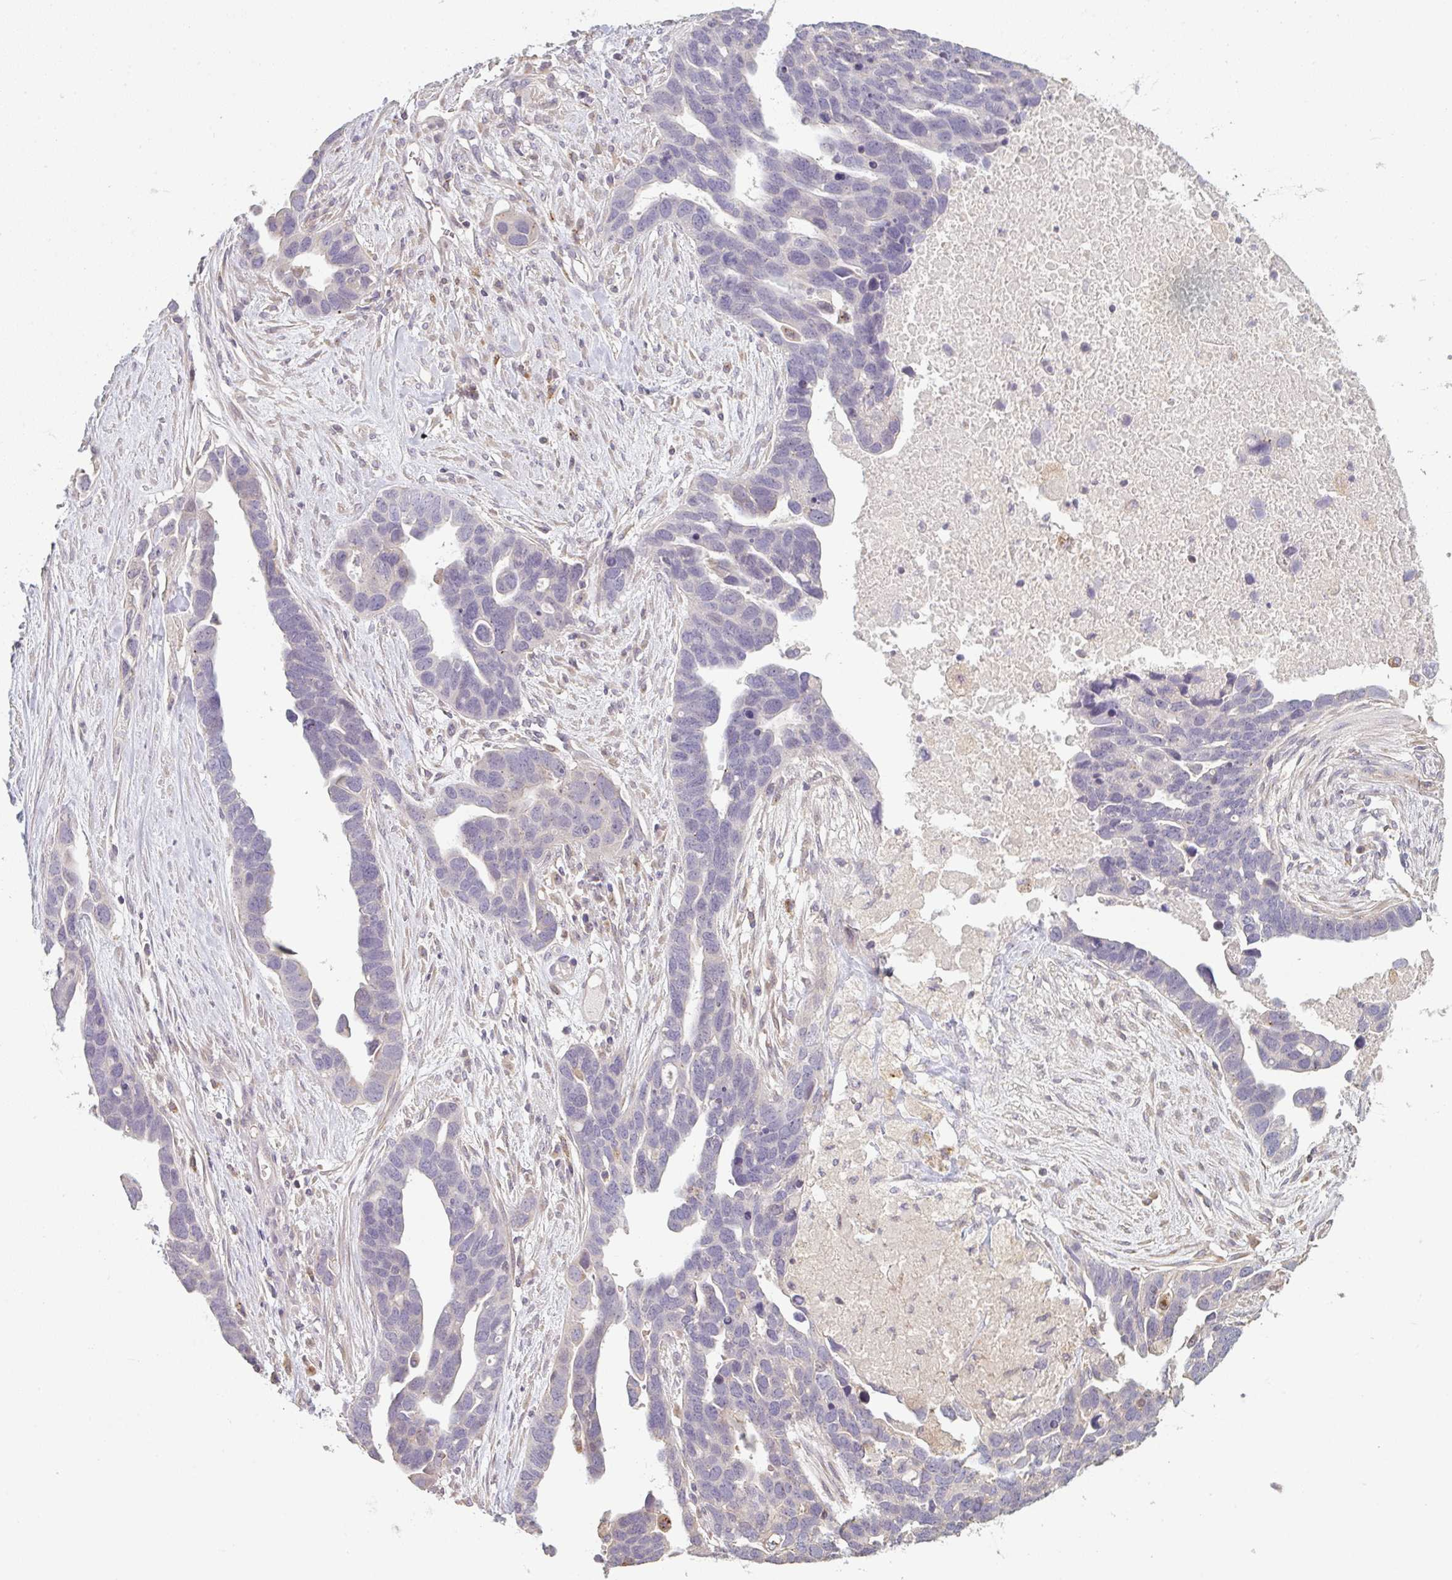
{"staining": {"intensity": "negative", "quantity": "none", "location": "none"}, "tissue": "ovarian cancer", "cell_type": "Tumor cells", "image_type": "cancer", "snomed": [{"axis": "morphology", "description": "Cystadenocarcinoma, serous, NOS"}, {"axis": "topography", "description": "Ovary"}], "caption": "Ovarian serous cystadenocarcinoma was stained to show a protein in brown. There is no significant staining in tumor cells.", "gene": "TMEM237", "patient": {"sex": "female", "age": 54}}